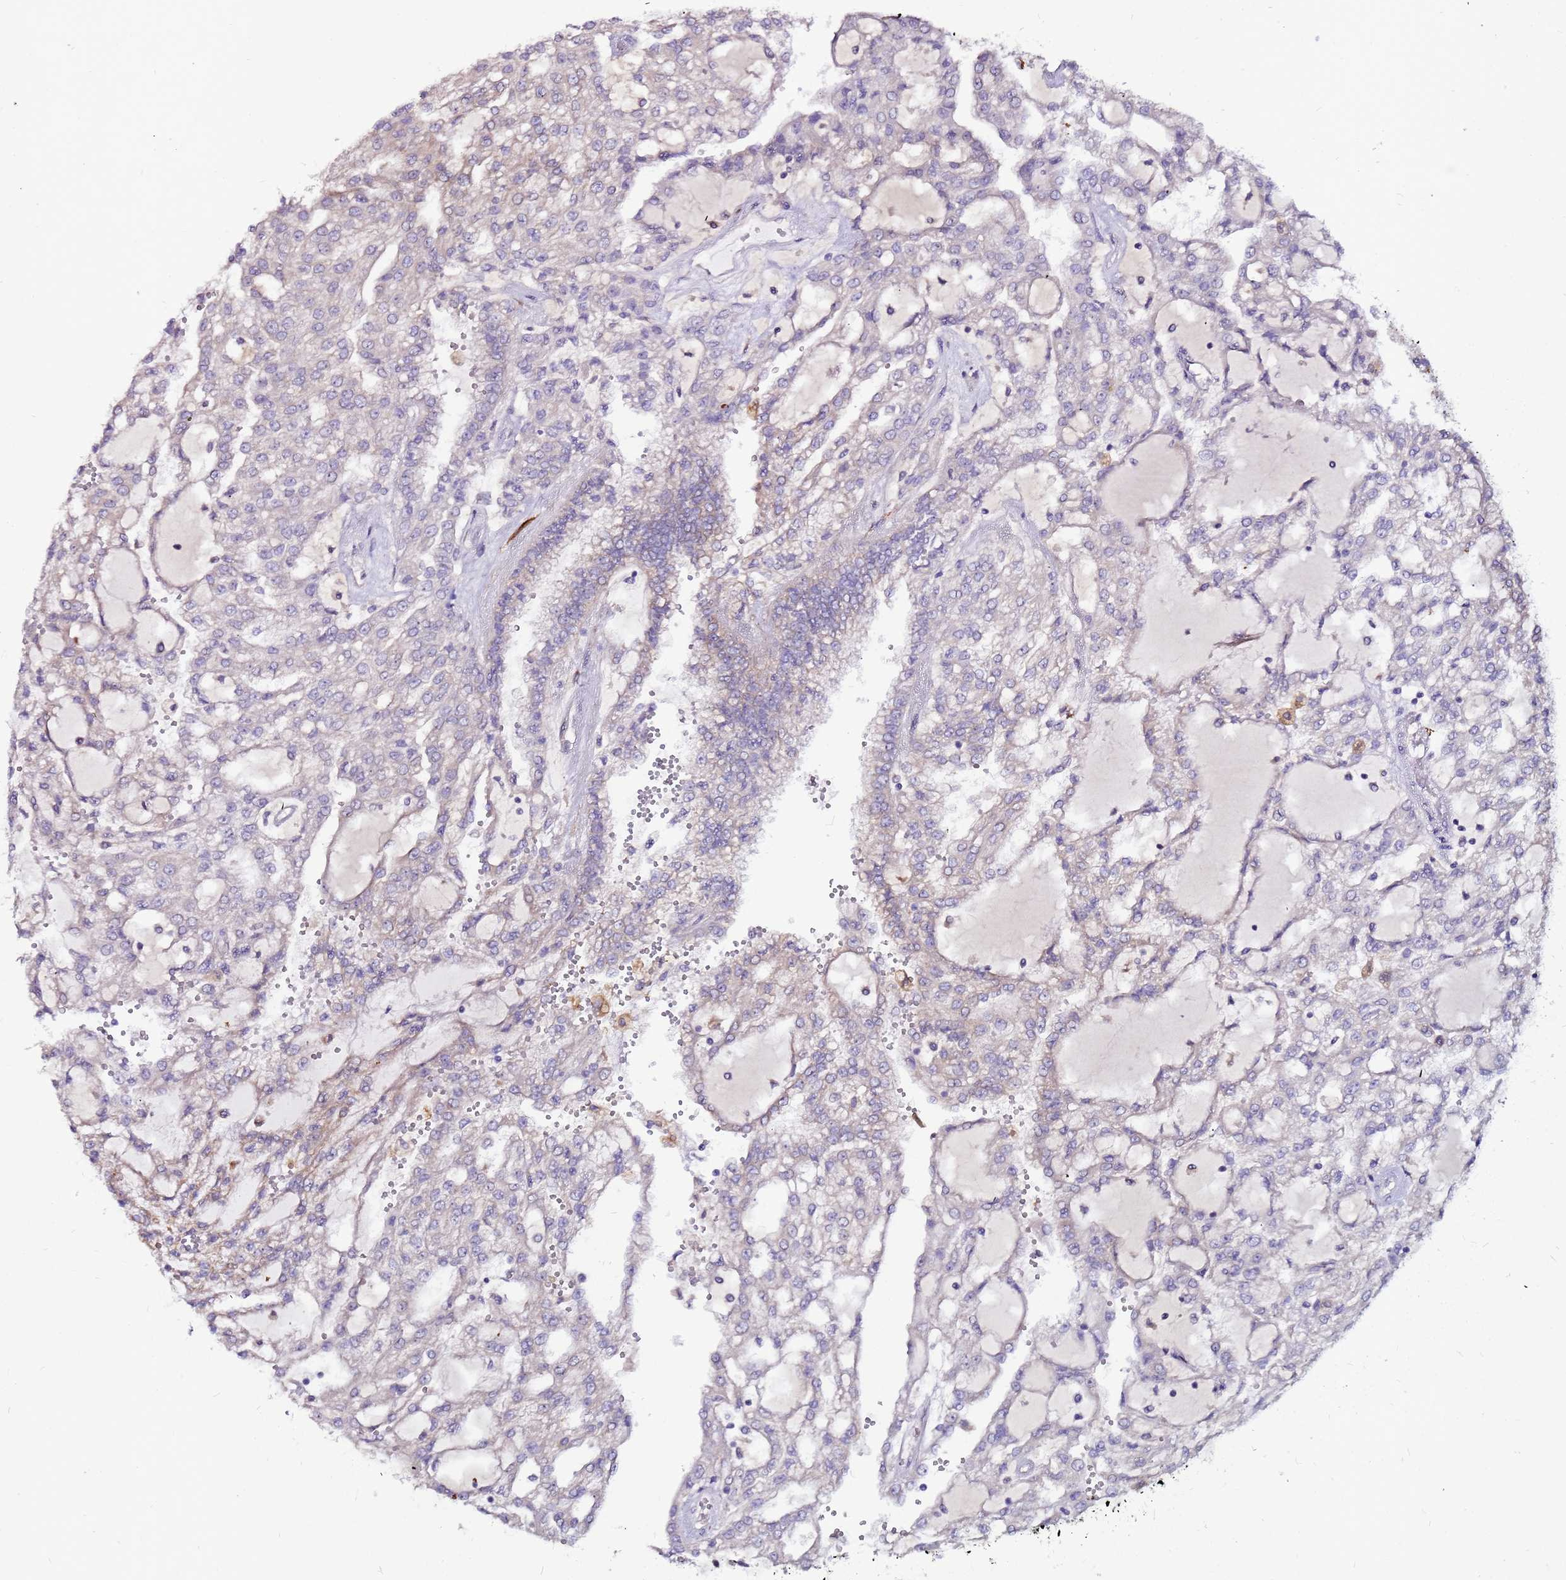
{"staining": {"intensity": "moderate", "quantity": "<25%", "location": "cytoplasmic/membranous"}, "tissue": "renal cancer", "cell_type": "Tumor cells", "image_type": "cancer", "snomed": [{"axis": "morphology", "description": "Adenocarcinoma, NOS"}, {"axis": "topography", "description": "Kidney"}], "caption": "Human renal adenocarcinoma stained for a protein (brown) demonstrates moderate cytoplasmic/membranous positive positivity in approximately <25% of tumor cells.", "gene": "SLC44A3", "patient": {"sex": "male", "age": 63}}